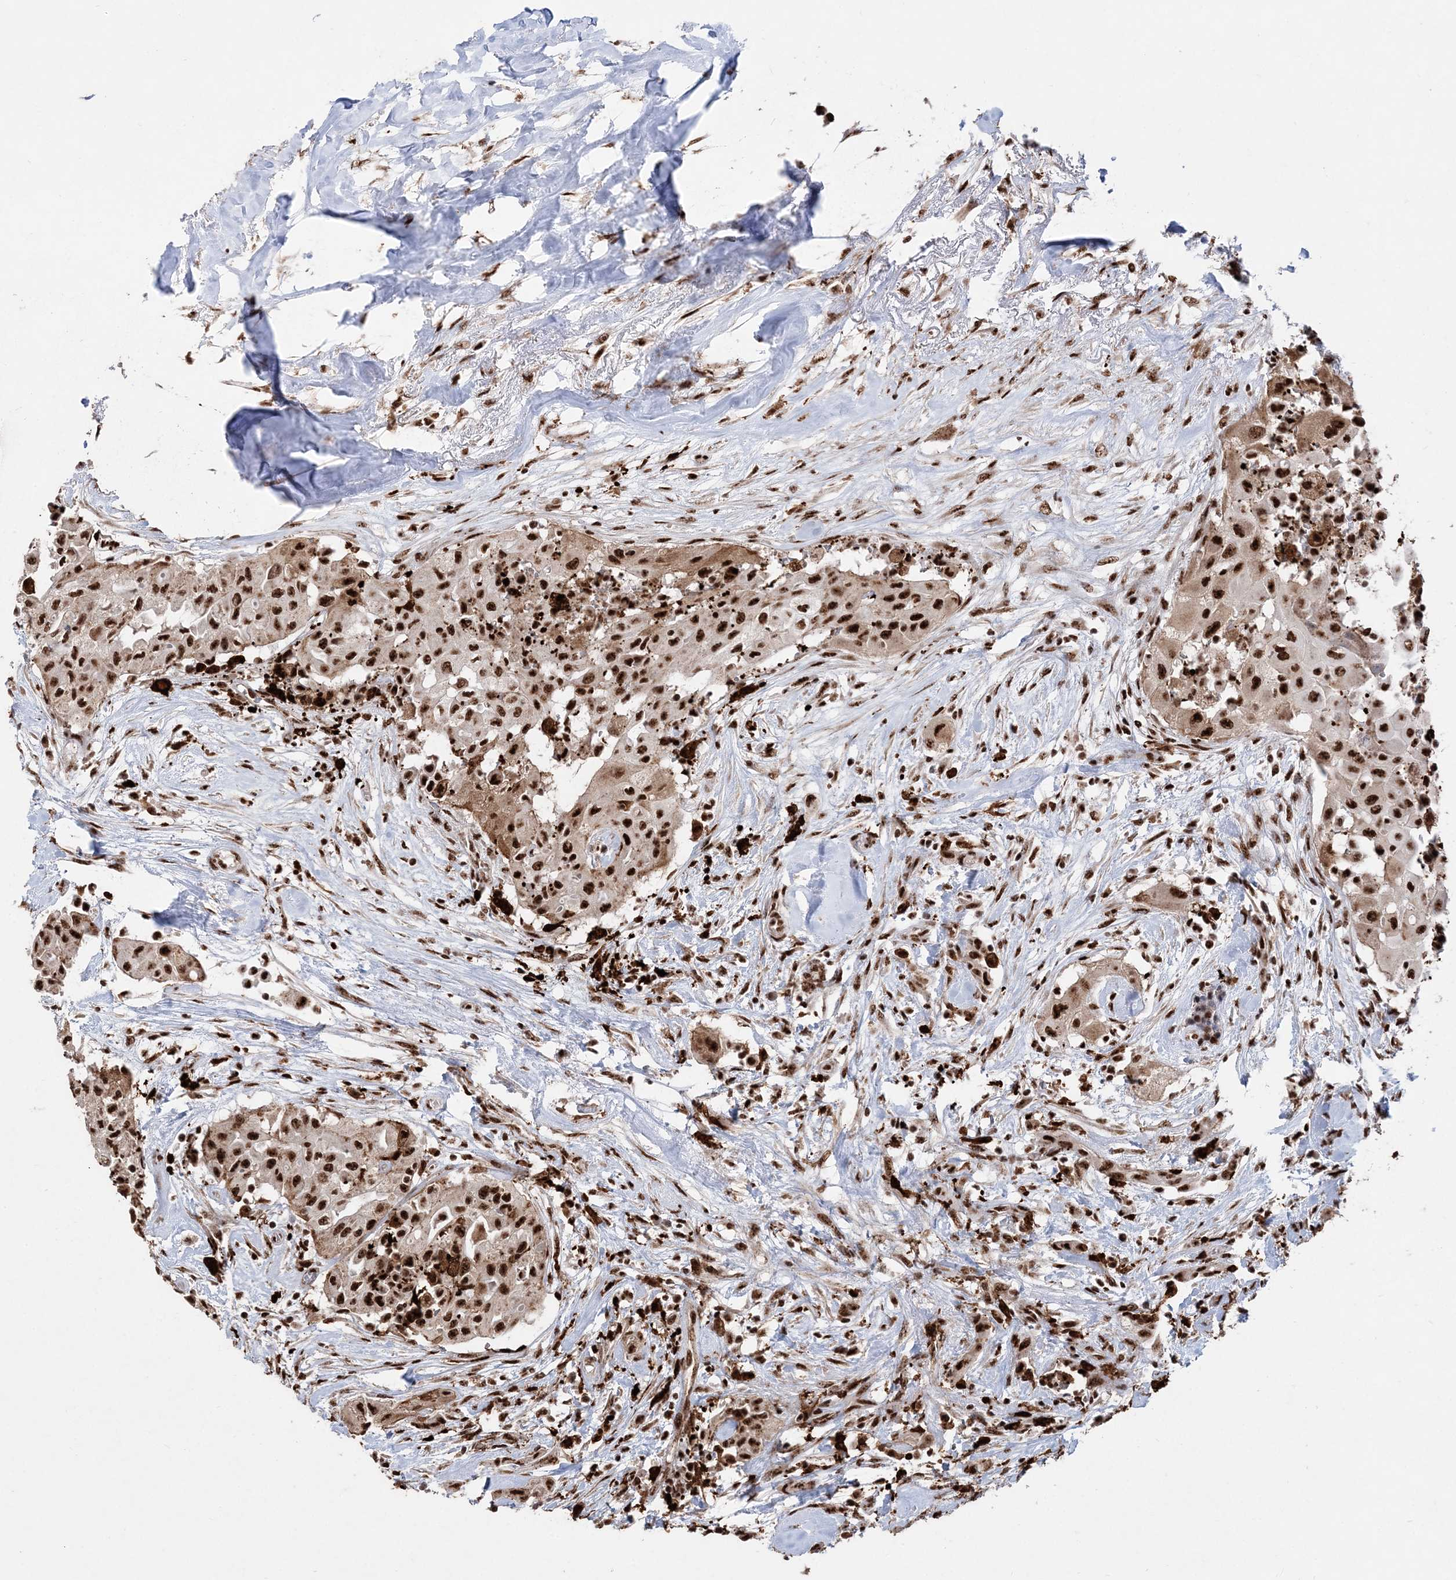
{"staining": {"intensity": "strong", "quantity": ">75%", "location": "nuclear"}, "tissue": "thyroid cancer", "cell_type": "Tumor cells", "image_type": "cancer", "snomed": [{"axis": "morphology", "description": "Papillary adenocarcinoma, NOS"}, {"axis": "topography", "description": "Thyroid gland"}], "caption": "Approximately >75% of tumor cells in thyroid papillary adenocarcinoma exhibit strong nuclear protein positivity as visualized by brown immunohistochemical staining.", "gene": "RBM17", "patient": {"sex": "female", "age": 59}}